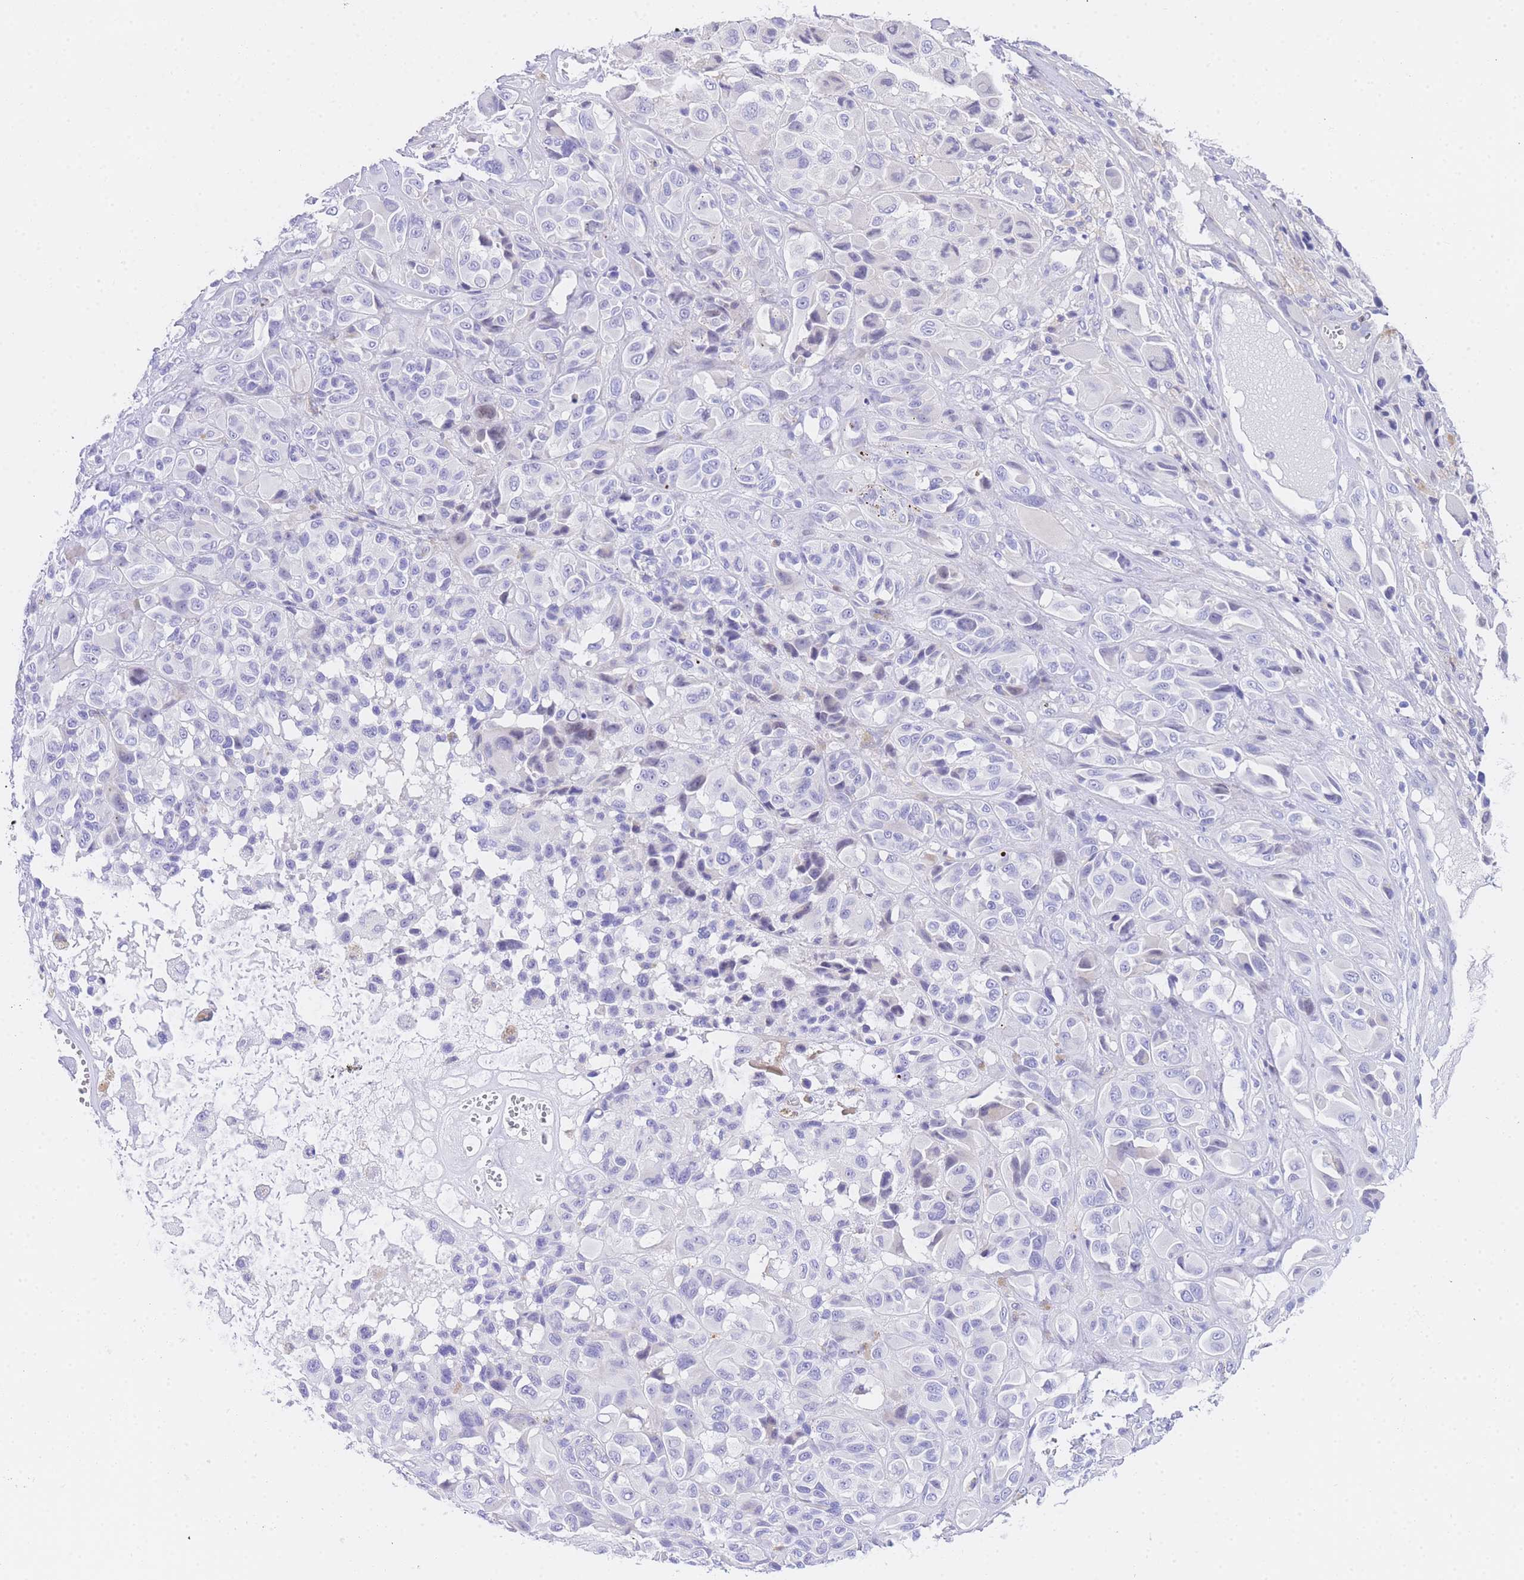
{"staining": {"intensity": "negative", "quantity": "none", "location": "none"}, "tissue": "melanoma", "cell_type": "Tumor cells", "image_type": "cancer", "snomed": [{"axis": "morphology", "description": "Malignant melanoma, NOS"}, {"axis": "topography", "description": "Skin of trunk"}], "caption": "The image demonstrates no staining of tumor cells in melanoma.", "gene": "TIFAB", "patient": {"sex": "male", "age": 71}}